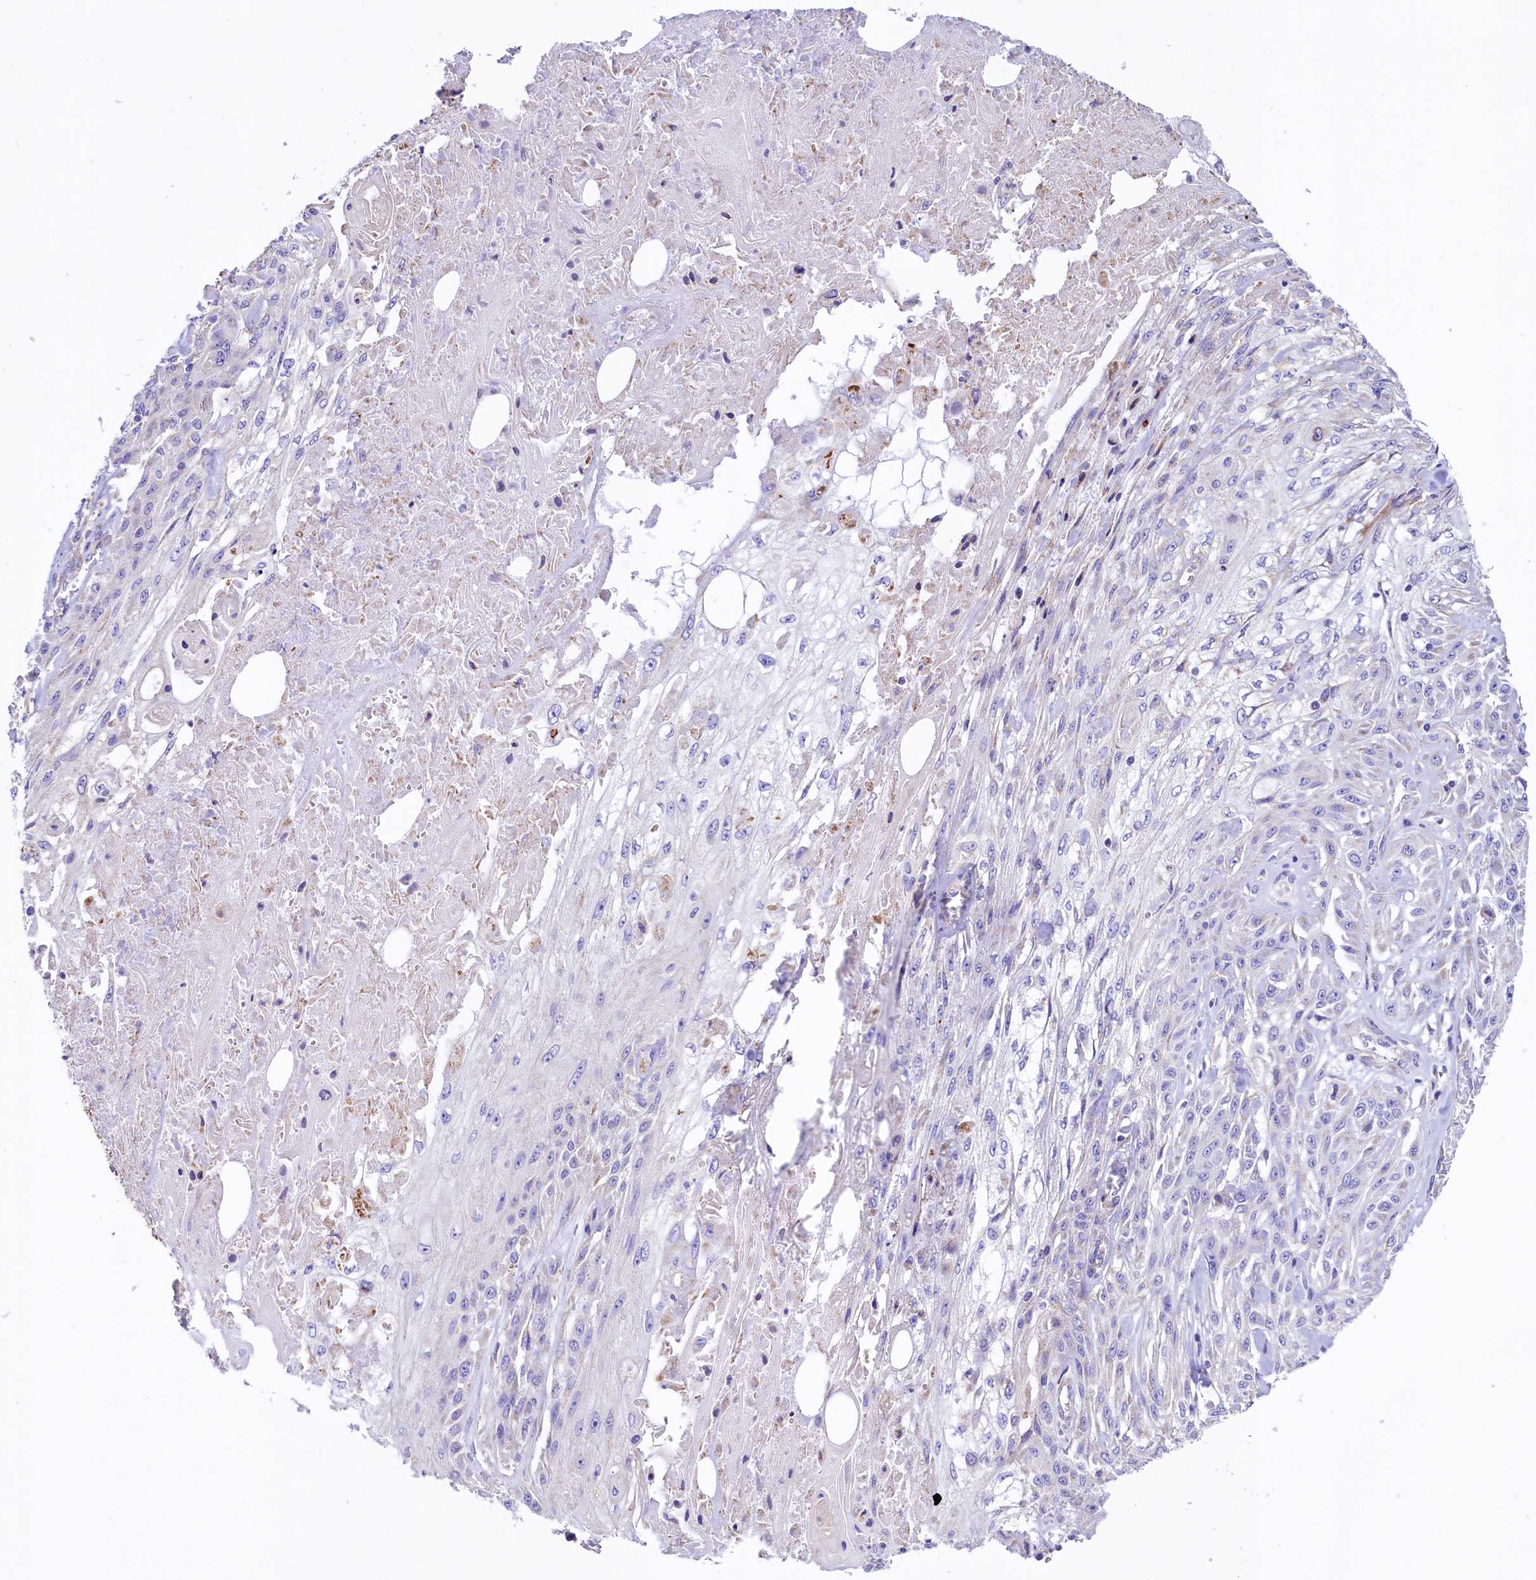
{"staining": {"intensity": "negative", "quantity": "none", "location": "none"}, "tissue": "skin cancer", "cell_type": "Tumor cells", "image_type": "cancer", "snomed": [{"axis": "morphology", "description": "Squamous cell carcinoma, NOS"}, {"axis": "morphology", "description": "Squamous cell carcinoma, metastatic, NOS"}, {"axis": "topography", "description": "Skin"}, {"axis": "topography", "description": "Lymph node"}], "caption": "The histopathology image exhibits no significant positivity in tumor cells of skin cancer.", "gene": "VWCE", "patient": {"sex": "male", "age": 75}}